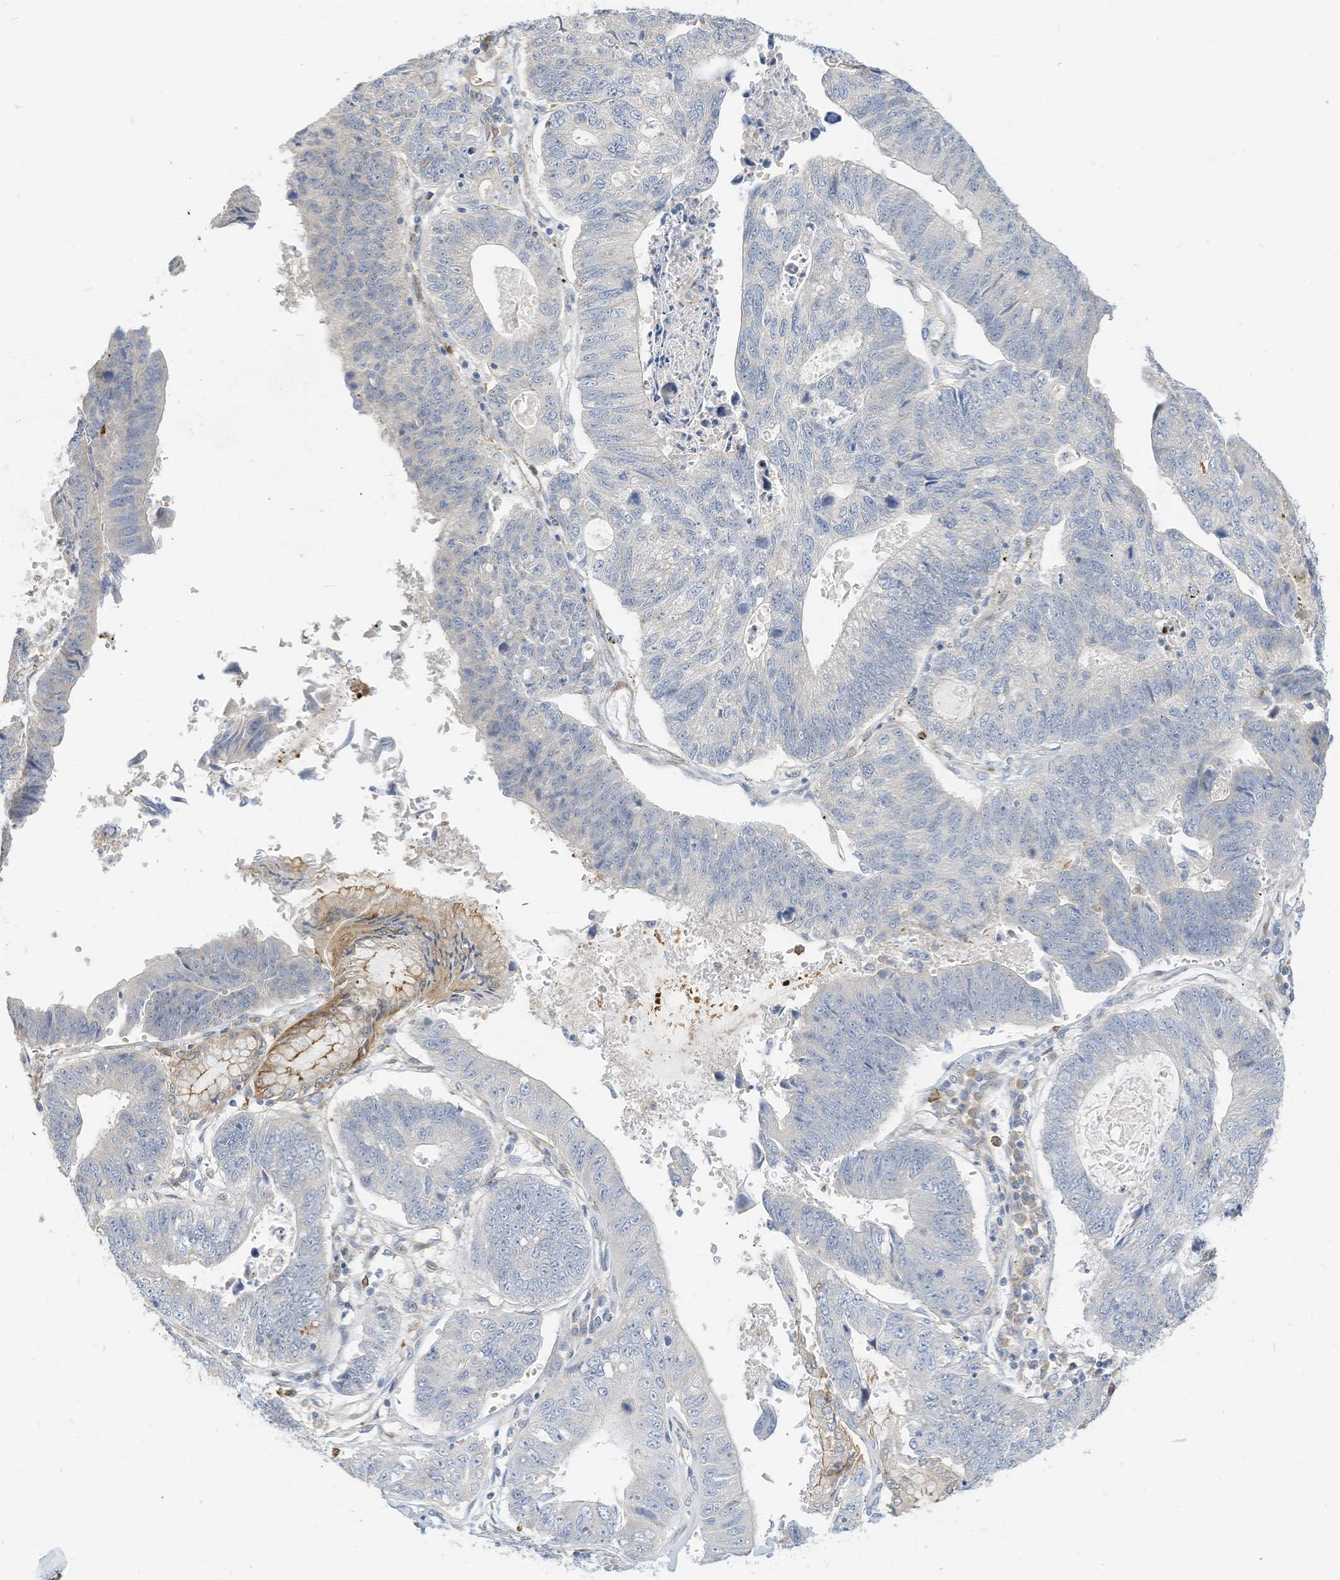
{"staining": {"intensity": "negative", "quantity": "none", "location": "none"}, "tissue": "stomach cancer", "cell_type": "Tumor cells", "image_type": "cancer", "snomed": [{"axis": "morphology", "description": "Adenocarcinoma, NOS"}, {"axis": "topography", "description": "Stomach"}], "caption": "Protein analysis of stomach adenocarcinoma reveals no significant expression in tumor cells.", "gene": "ATP13A1", "patient": {"sex": "male", "age": 59}}